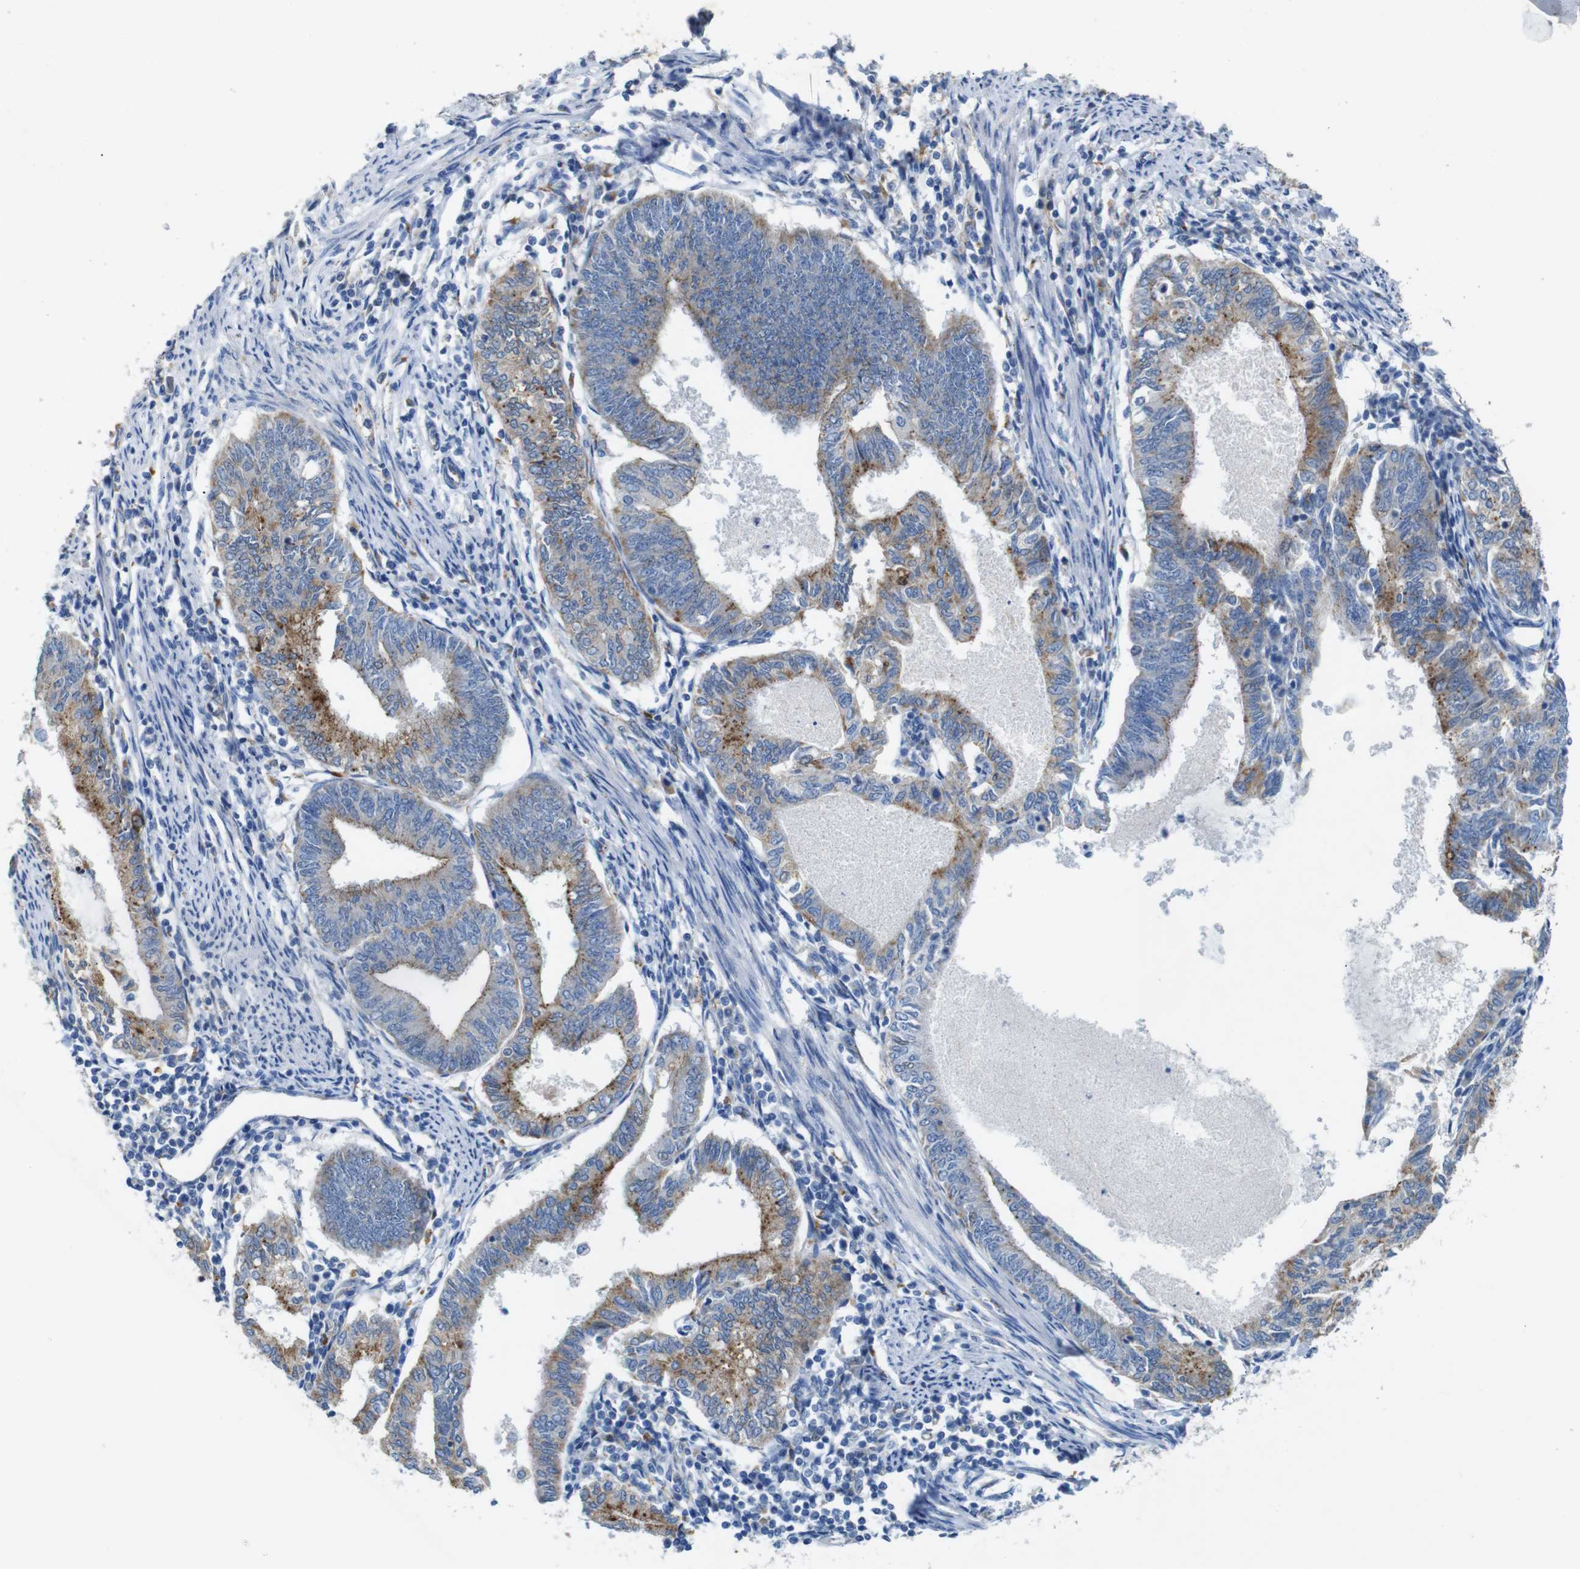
{"staining": {"intensity": "moderate", "quantity": "25%-75%", "location": "cytoplasmic/membranous"}, "tissue": "endometrial cancer", "cell_type": "Tumor cells", "image_type": "cancer", "snomed": [{"axis": "morphology", "description": "Adenocarcinoma, NOS"}, {"axis": "topography", "description": "Endometrium"}], "caption": "Brown immunohistochemical staining in endometrial adenocarcinoma reveals moderate cytoplasmic/membranous expression in about 25%-75% of tumor cells. (DAB IHC, brown staining for protein, blue staining for nuclei).", "gene": "NHLRC3", "patient": {"sex": "female", "age": 86}}